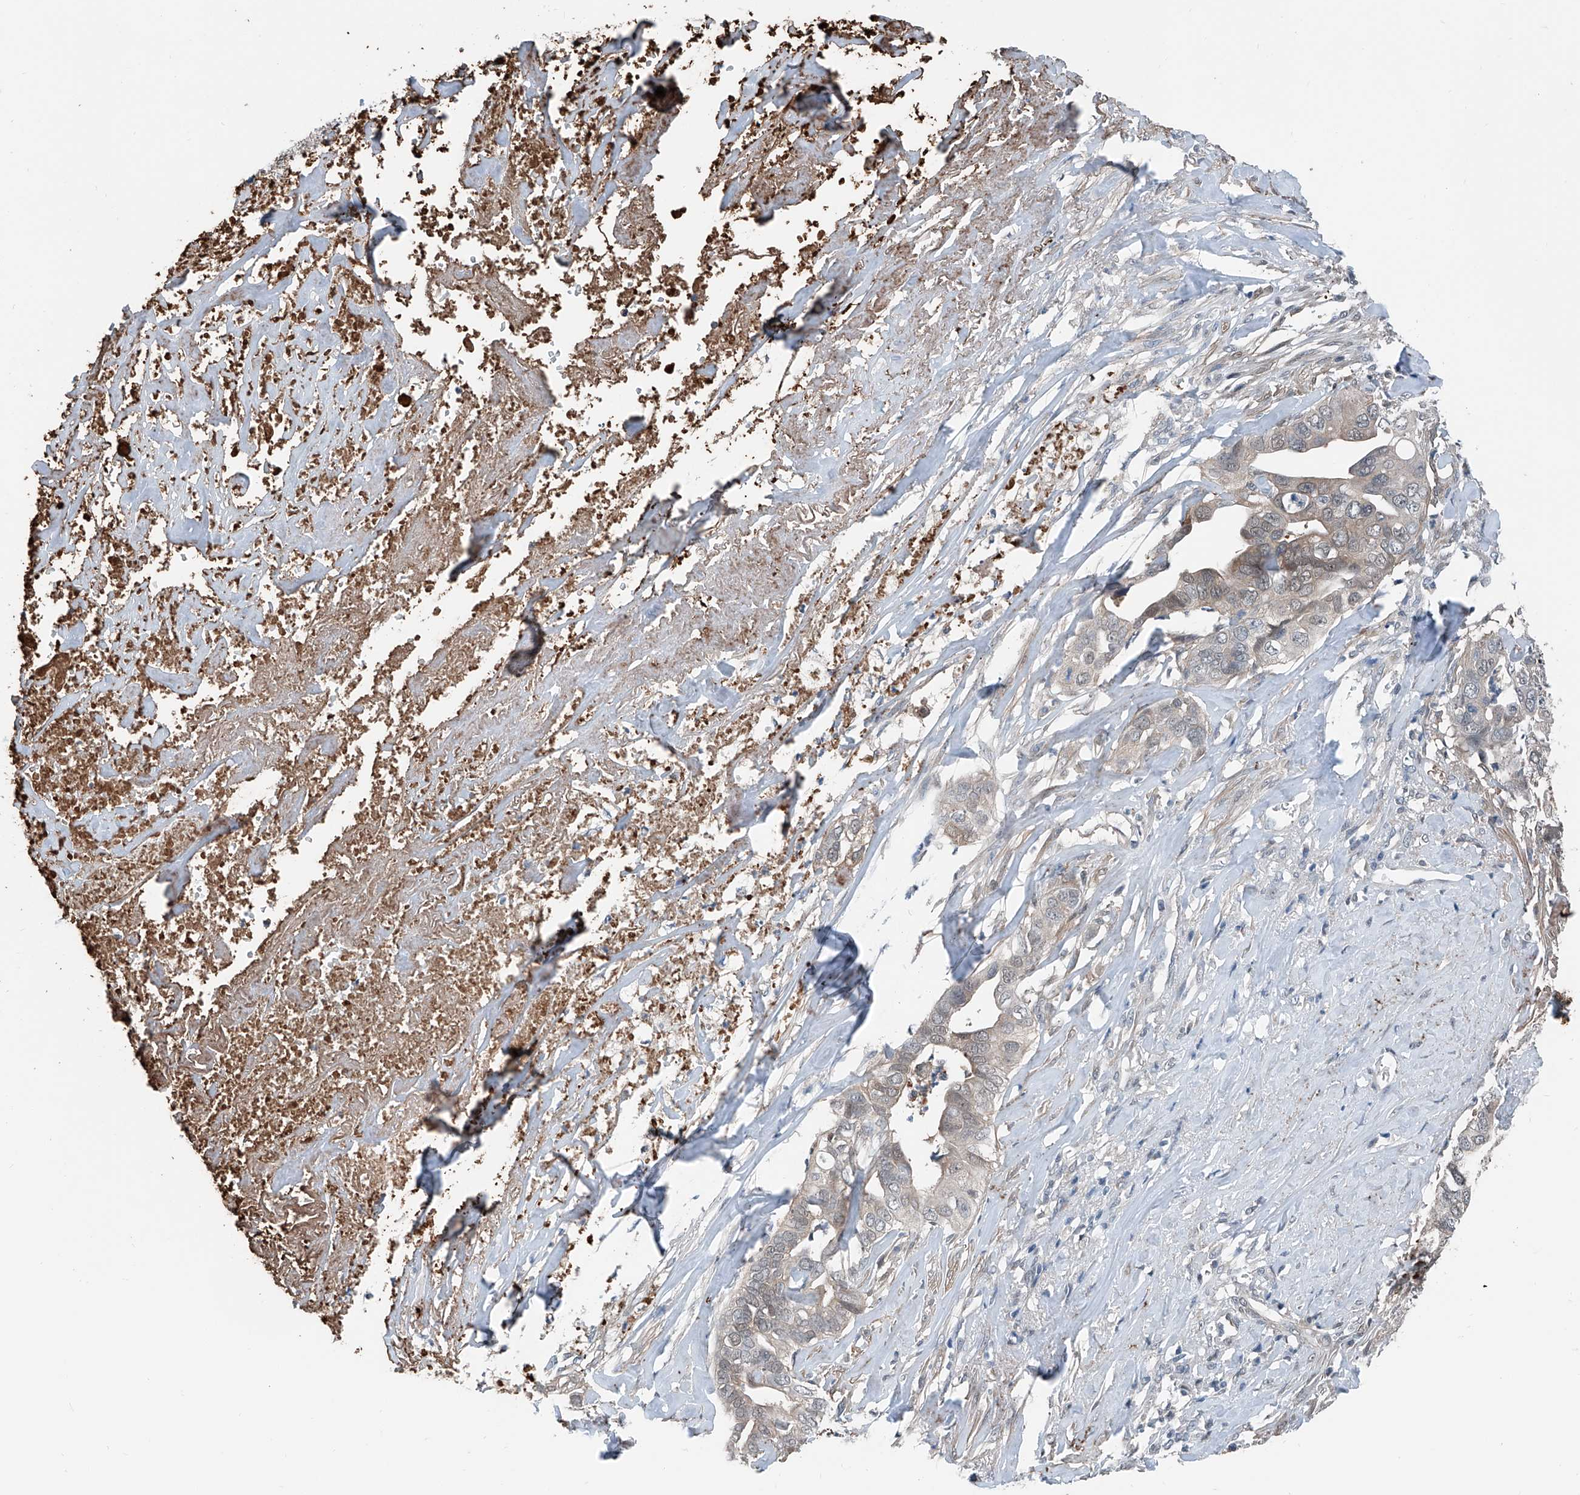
{"staining": {"intensity": "weak", "quantity": "<25%", "location": "cytoplasmic/membranous"}, "tissue": "liver cancer", "cell_type": "Tumor cells", "image_type": "cancer", "snomed": [{"axis": "morphology", "description": "Cholangiocarcinoma"}, {"axis": "topography", "description": "Liver"}], "caption": "This is a image of immunohistochemistry (IHC) staining of liver cancer (cholangiocarcinoma), which shows no staining in tumor cells. Brightfield microscopy of immunohistochemistry (IHC) stained with DAB (3,3'-diaminobenzidine) (brown) and hematoxylin (blue), captured at high magnification.", "gene": "HSPA6", "patient": {"sex": "female", "age": 79}}